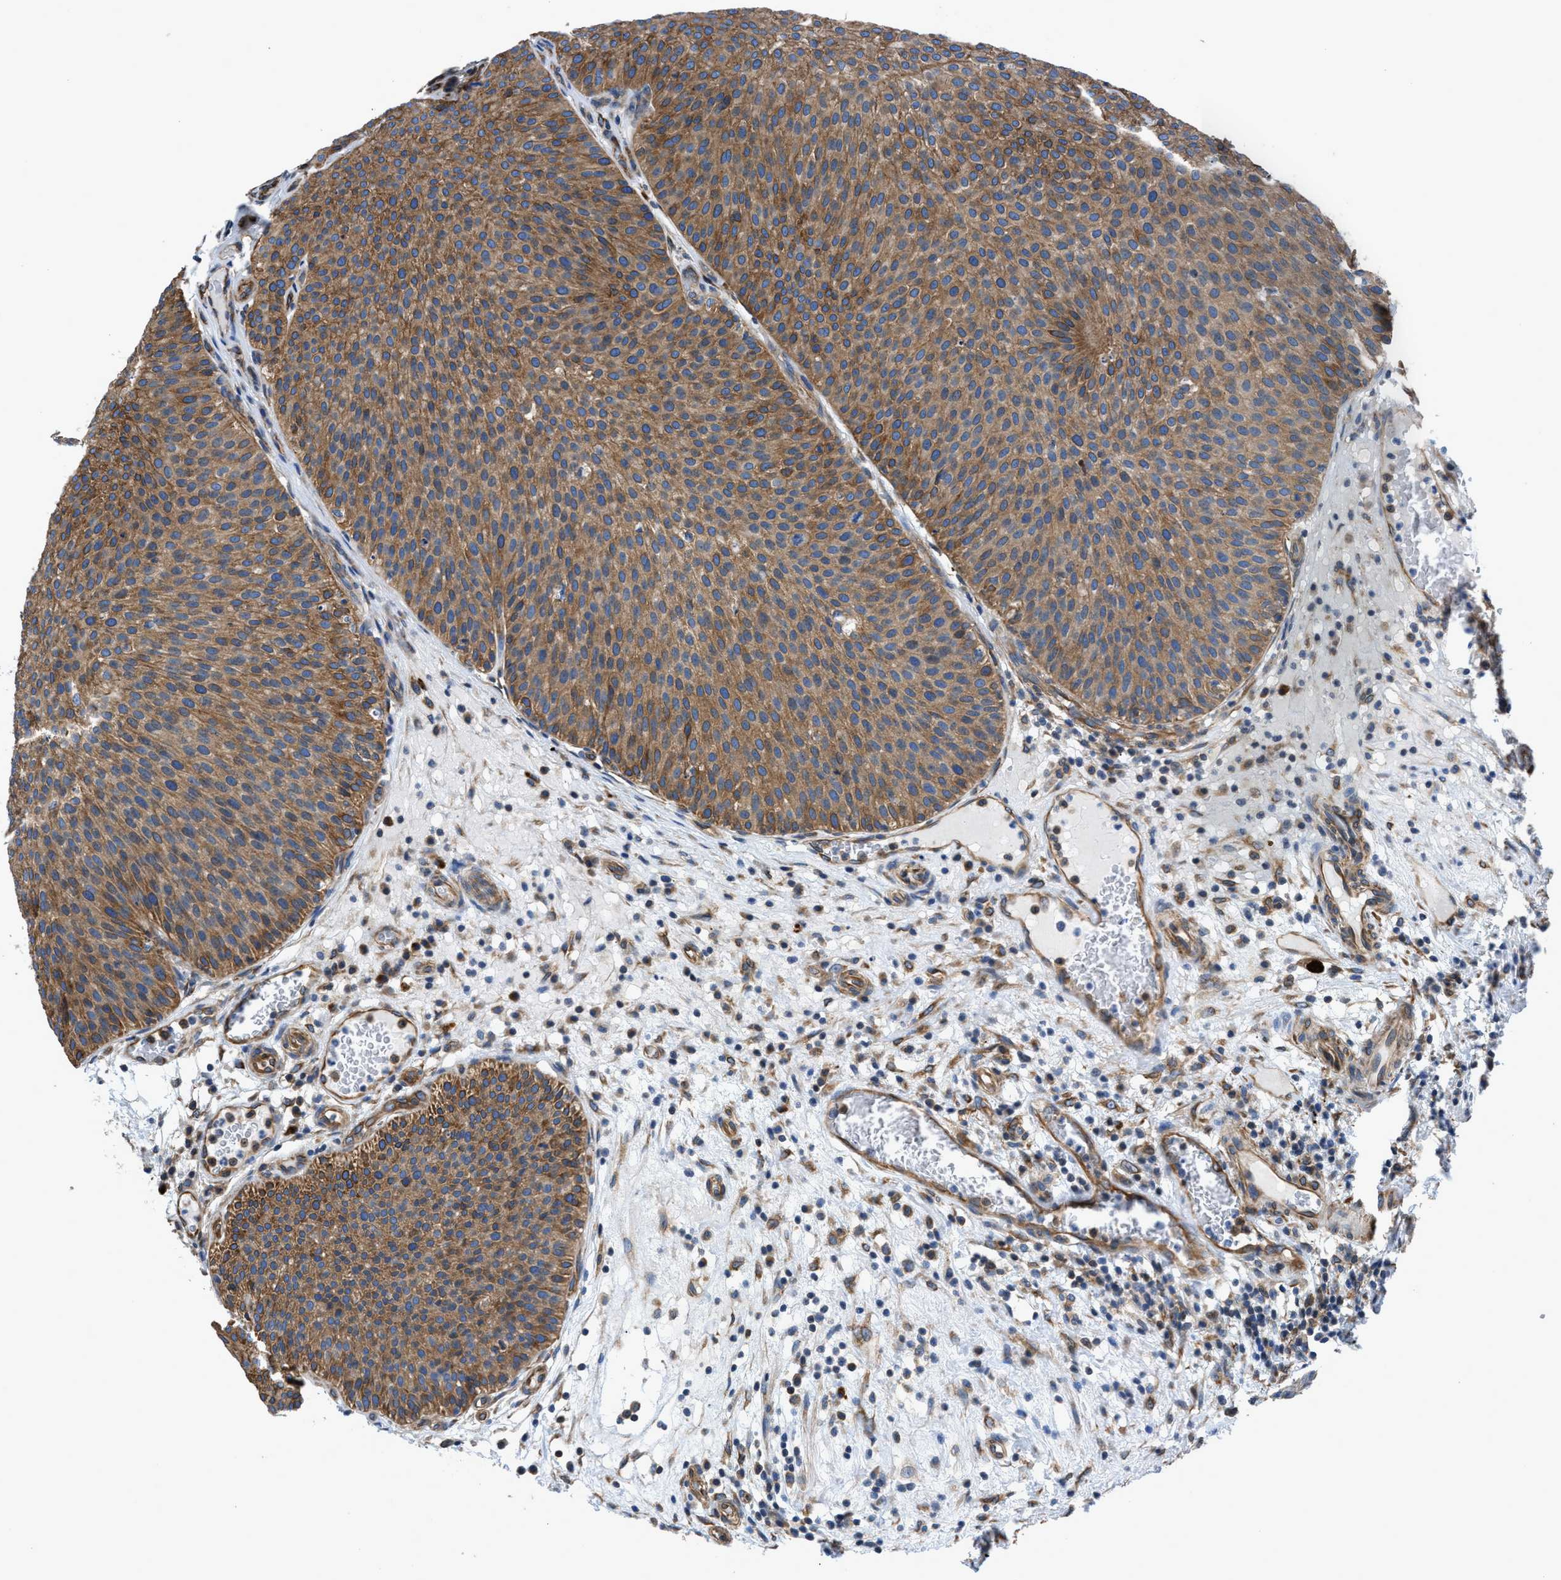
{"staining": {"intensity": "moderate", "quantity": ">75%", "location": "cytoplasmic/membranous"}, "tissue": "urothelial cancer", "cell_type": "Tumor cells", "image_type": "cancer", "snomed": [{"axis": "morphology", "description": "Urothelial carcinoma, Low grade"}, {"axis": "topography", "description": "Smooth muscle"}, {"axis": "topography", "description": "Urinary bladder"}], "caption": "The micrograph reveals staining of urothelial carcinoma (low-grade), revealing moderate cytoplasmic/membranous protein positivity (brown color) within tumor cells. (DAB (3,3'-diaminobenzidine) IHC with brightfield microscopy, high magnification).", "gene": "DMAC1", "patient": {"sex": "male", "age": 60}}